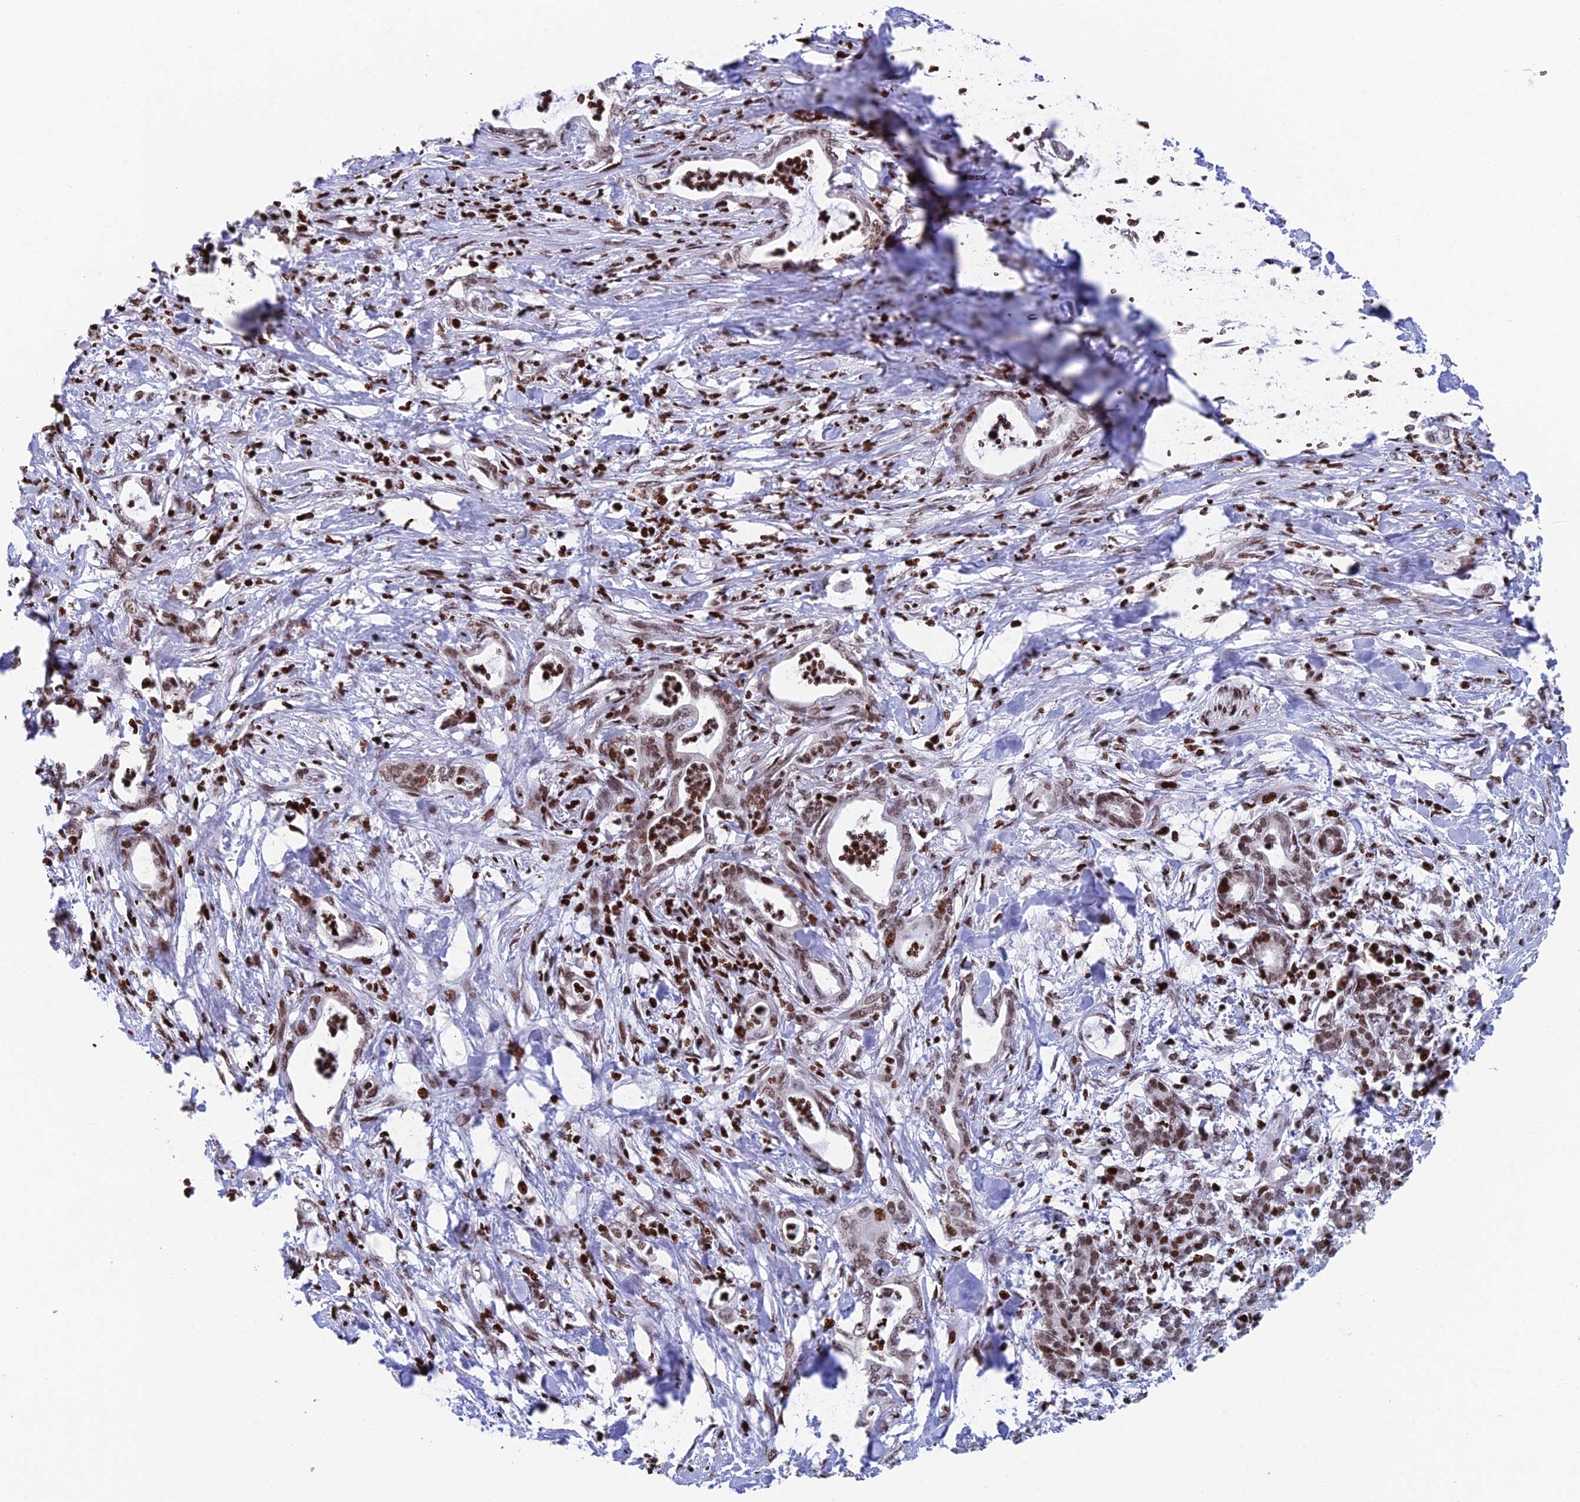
{"staining": {"intensity": "weak", "quantity": ">75%", "location": "nuclear"}, "tissue": "pancreatic cancer", "cell_type": "Tumor cells", "image_type": "cancer", "snomed": [{"axis": "morphology", "description": "Adenocarcinoma, NOS"}, {"axis": "topography", "description": "Pancreas"}], "caption": "IHC (DAB) staining of pancreatic adenocarcinoma demonstrates weak nuclear protein staining in about >75% of tumor cells. The staining was performed using DAB, with brown indicating positive protein expression. Nuclei are stained blue with hematoxylin.", "gene": "RPAP1", "patient": {"sex": "female", "age": 55}}